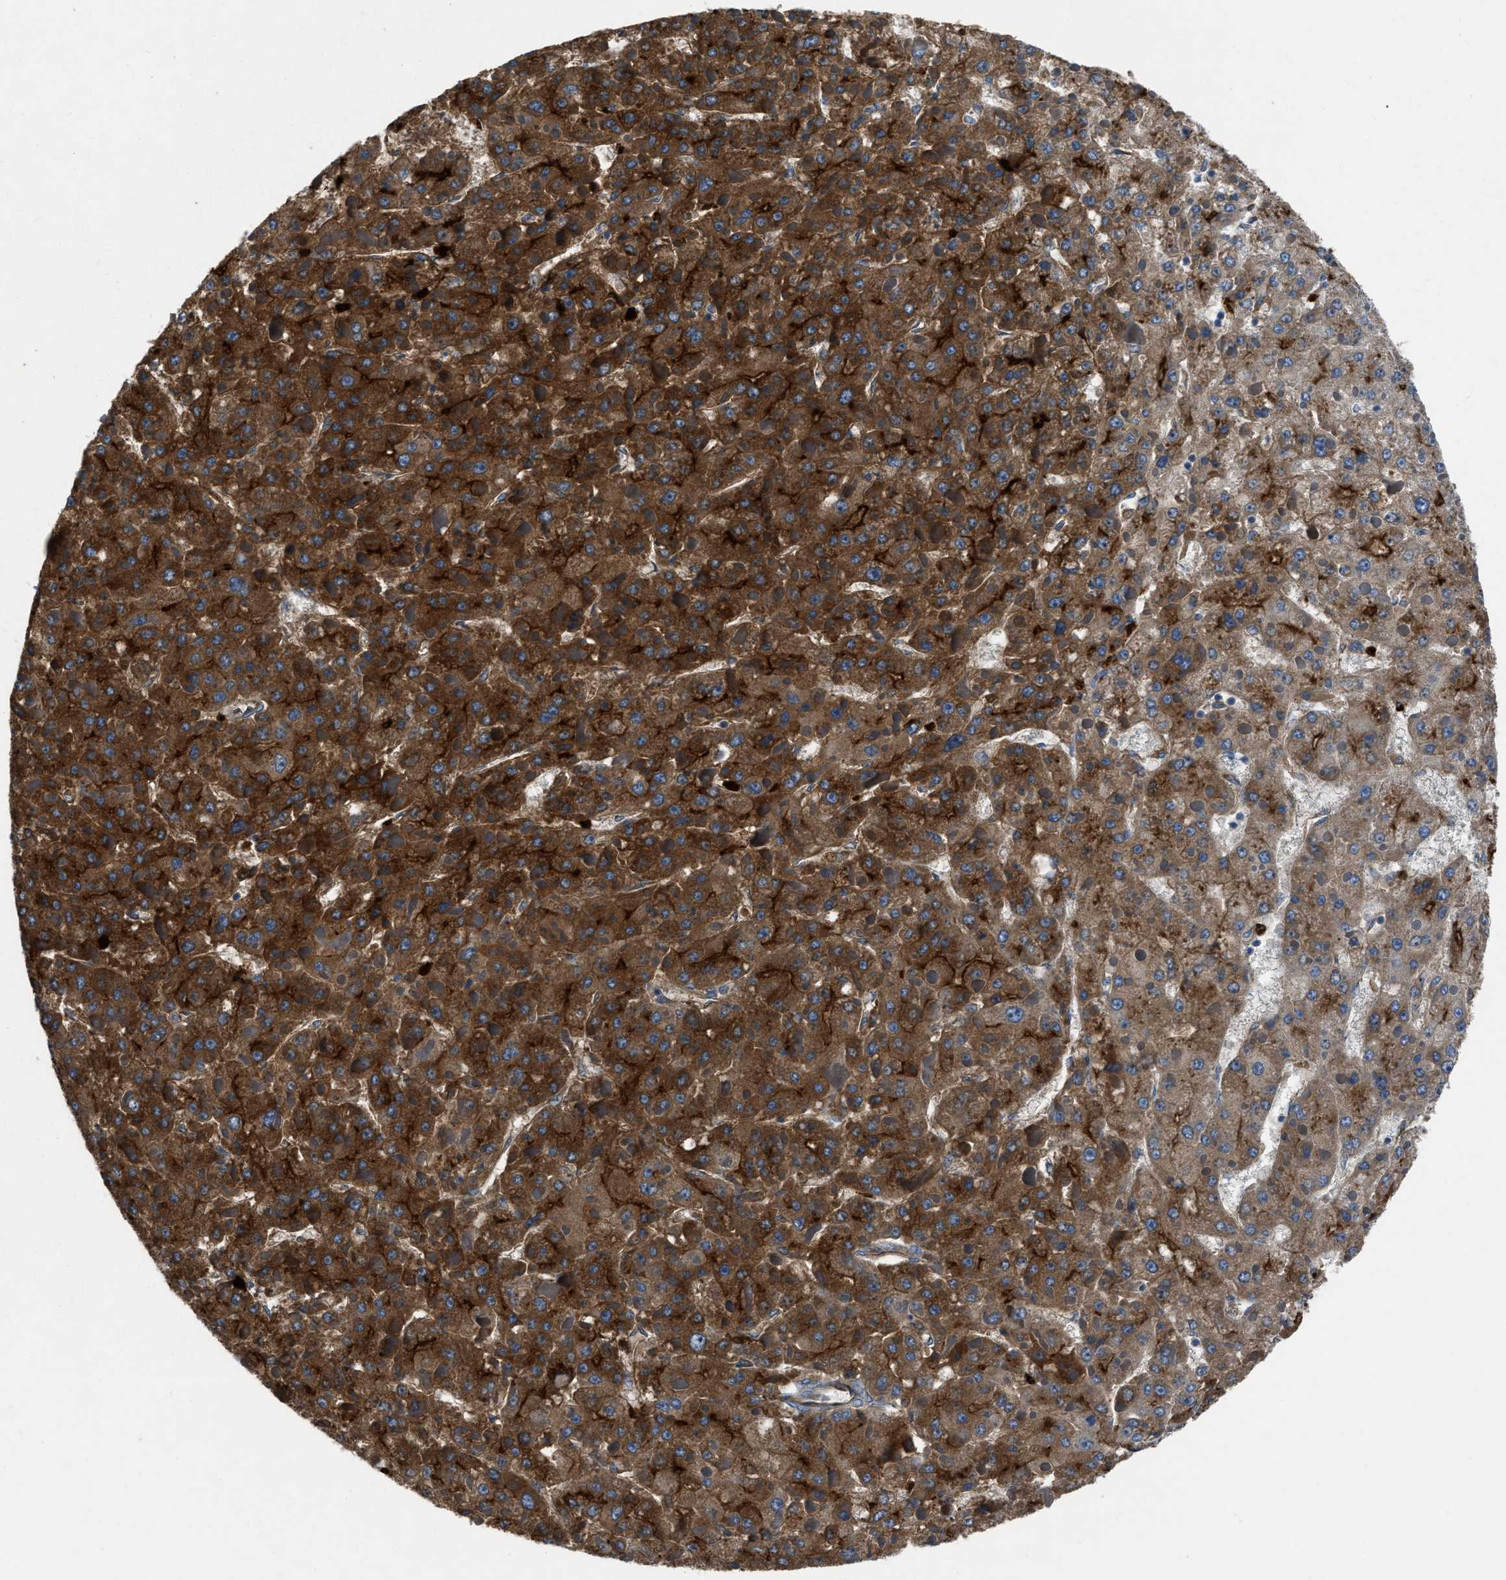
{"staining": {"intensity": "strong", "quantity": ">75%", "location": "cytoplasmic/membranous"}, "tissue": "liver cancer", "cell_type": "Tumor cells", "image_type": "cancer", "snomed": [{"axis": "morphology", "description": "Carcinoma, Hepatocellular, NOS"}, {"axis": "topography", "description": "Liver"}], "caption": "A brown stain labels strong cytoplasmic/membranous staining of a protein in hepatocellular carcinoma (liver) tumor cells.", "gene": "ANGPT1", "patient": {"sex": "female", "age": 73}}